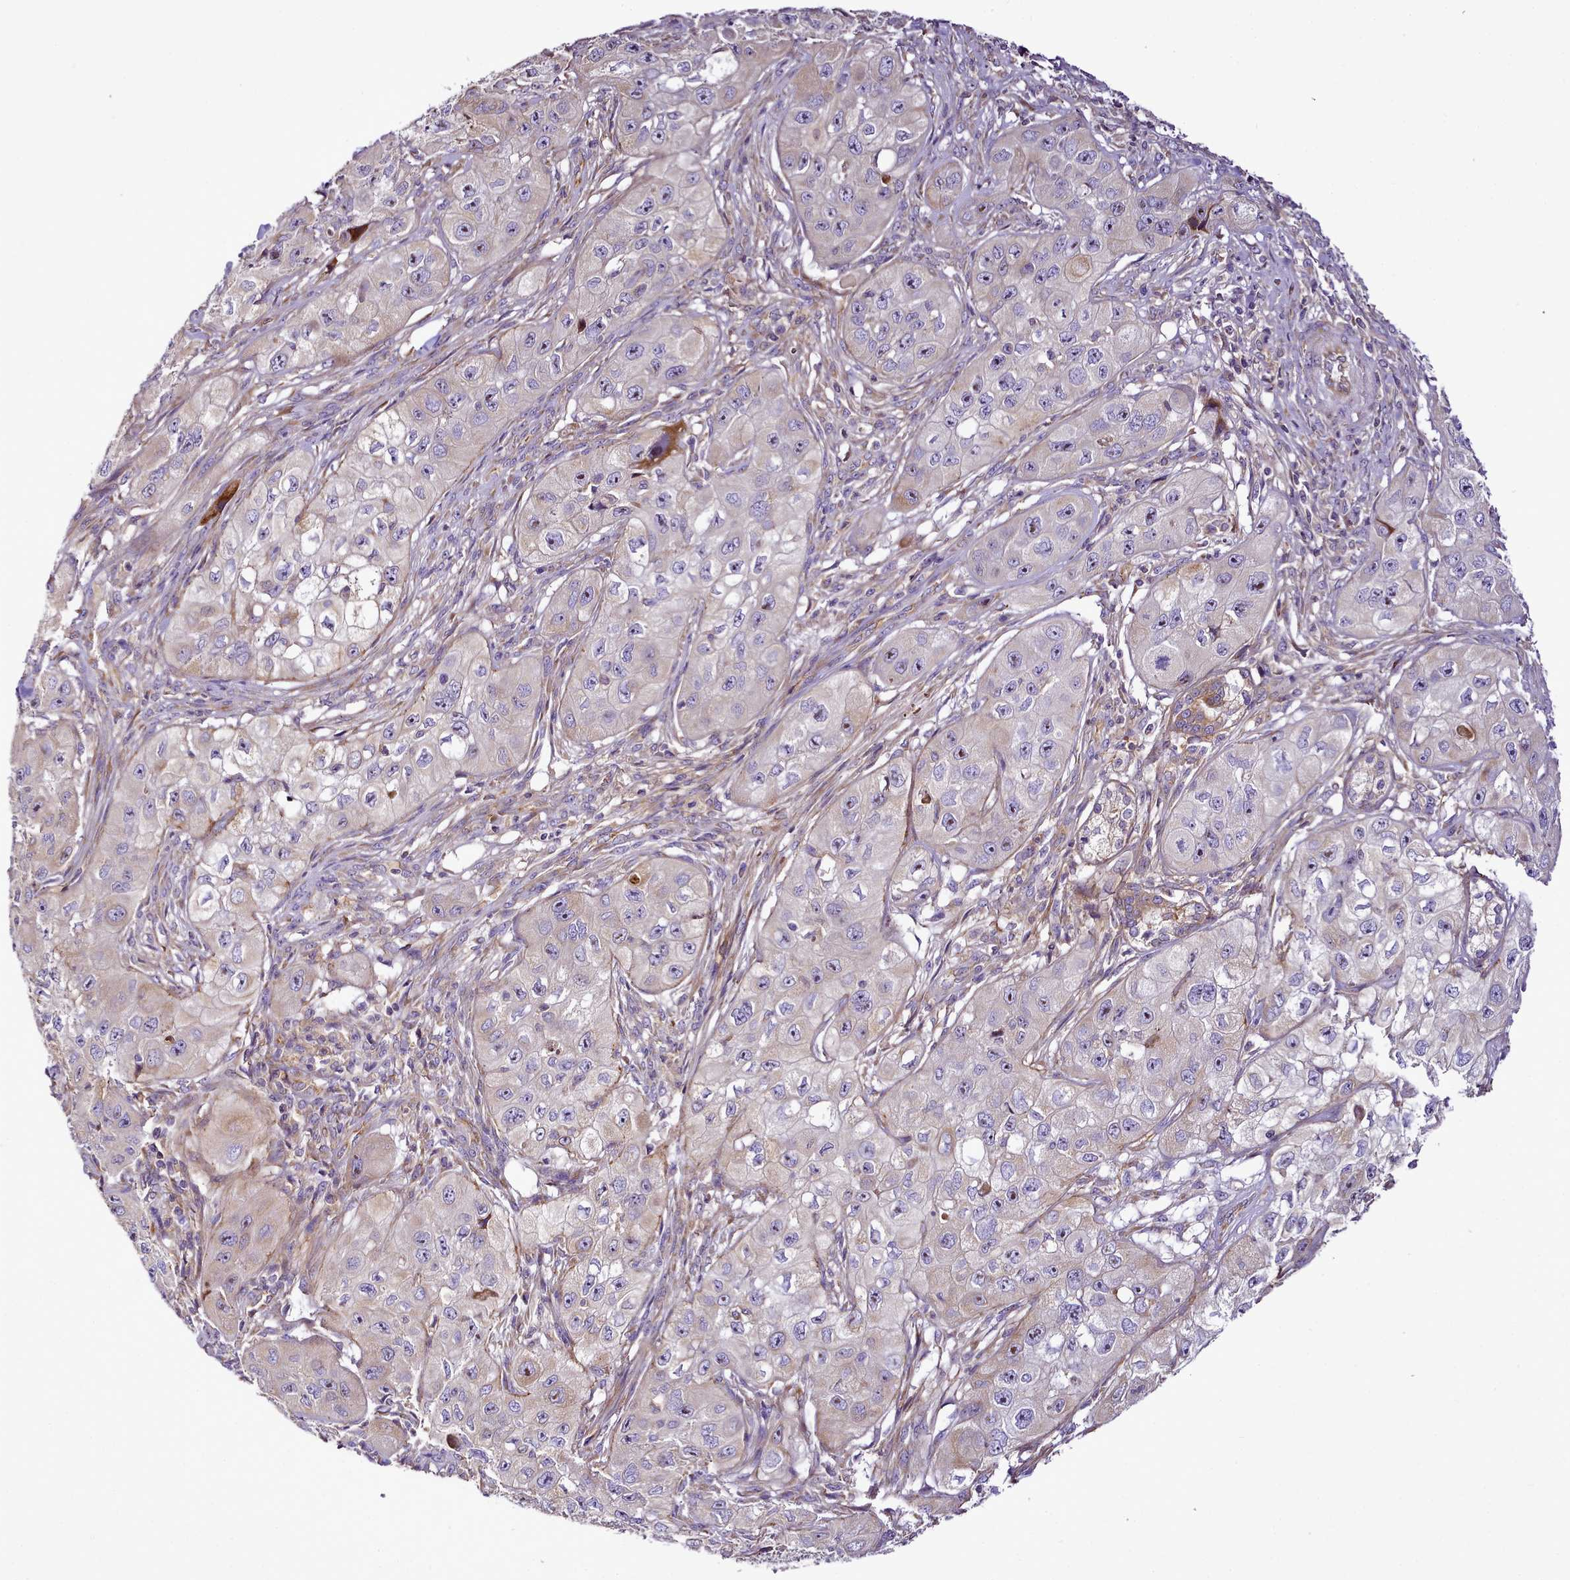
{"staining": {"intensity": "moderate", "quantity": "<25%", "location": "cytoplasmic/membranous"}, "tissue": "skin cancer", "cell_type": "Tumor cells", "image_type": "cancer", "snomed": [{"axis": "morphology", "description": "Squamous cell carcinoma, NOS"}, {"axis": "topography", "description": "Skin"}, {"axis": "topography", "description": "Subcutis"}], "caption": "Immunohistochemistry of skin cancer (squamous cell carcinoma) shows low levels of moderate cytoplasmic/membranous staining in approximately <25% of tumor cells.", "gene": "NBPF1", "patient": {"sex": "male", "age": 73}}